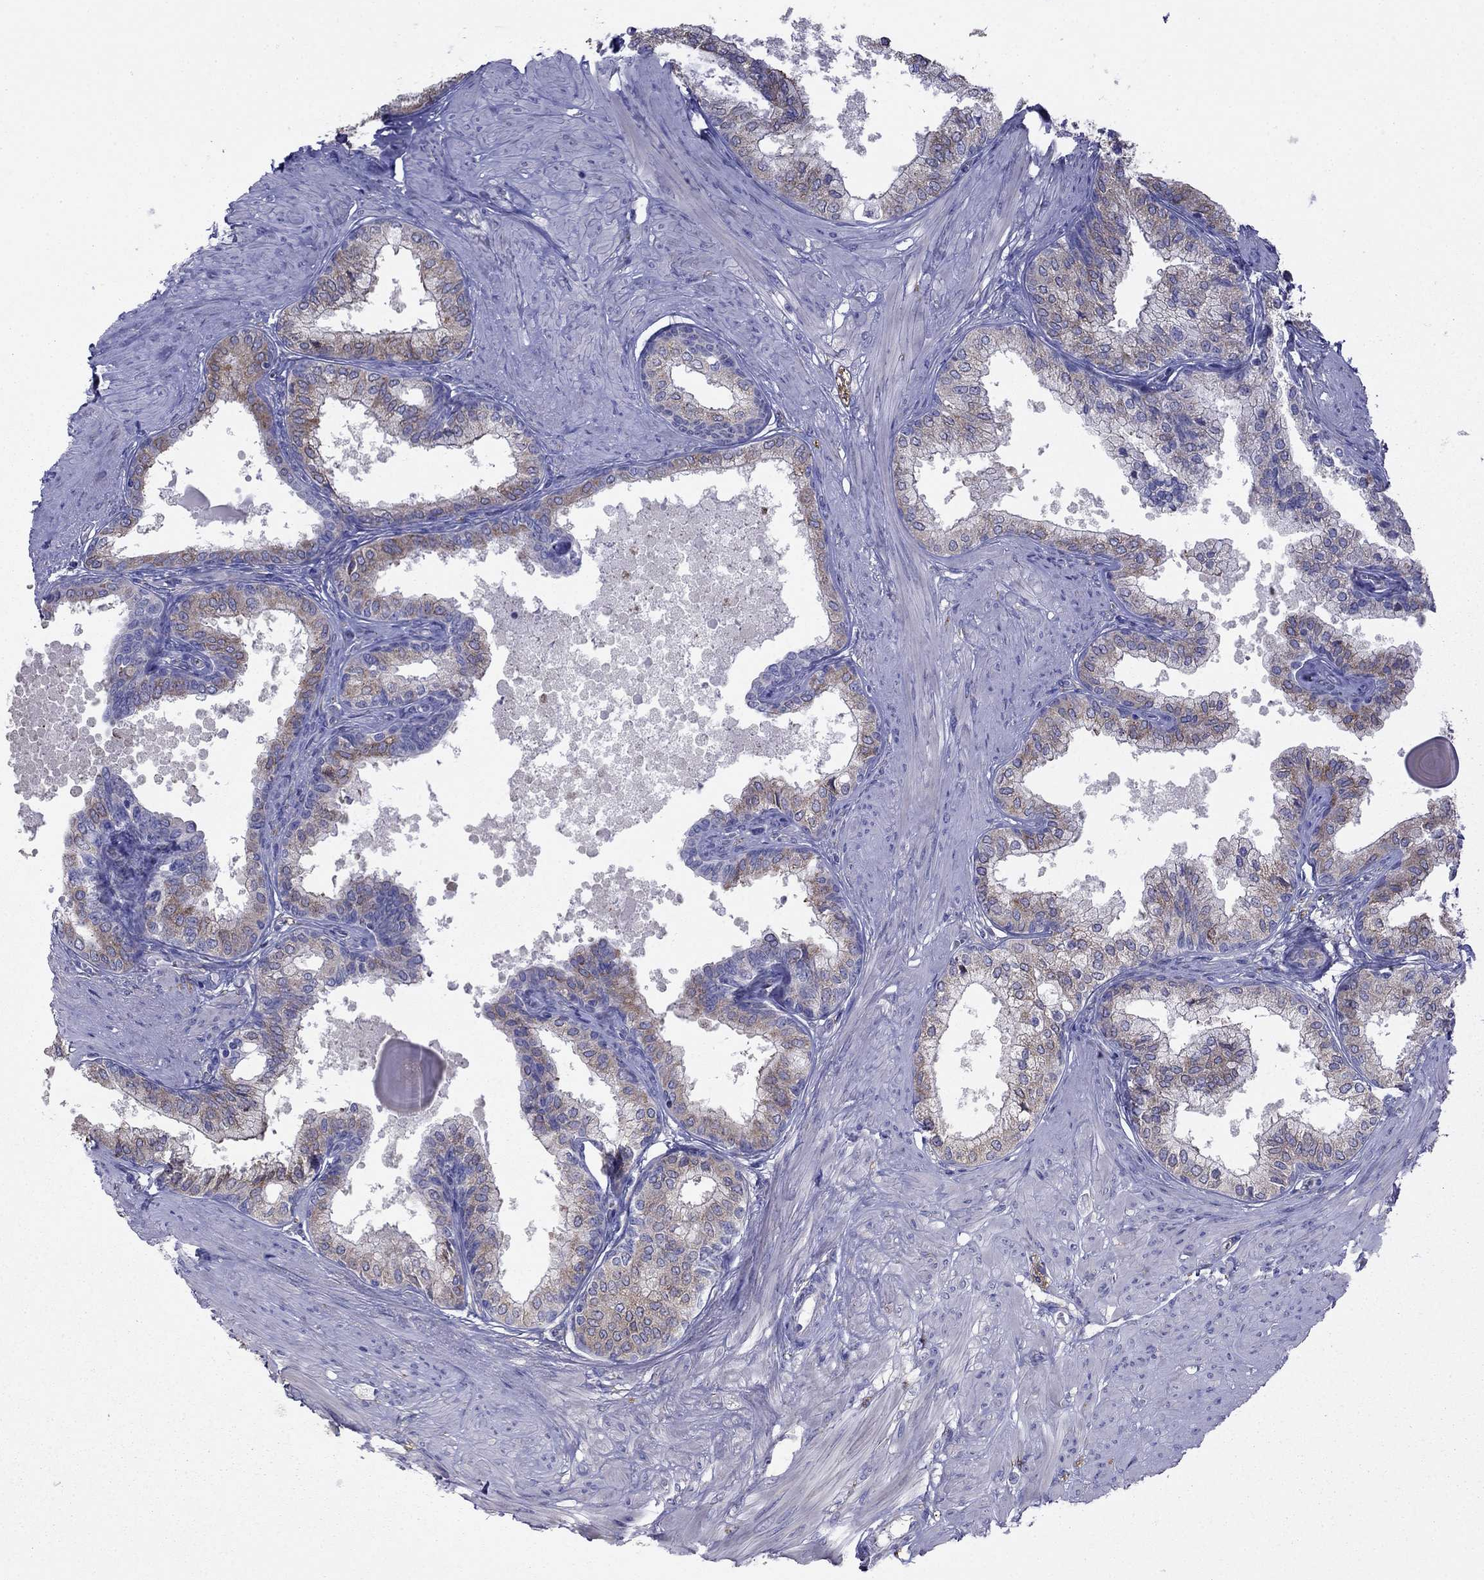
{"staining": {"intensity": "weak", "quantity": "25%-75%", "location": "cytoplasmic/membranous"}, "tissue": "prostate", "cell_type": "Glandular cells", "image_type": "normal", "snomed": [{"axis": "morphology", "description": "Normal tissue, NOS"}, {"axis": "topography", "description": "Prostate"}], "caption": "A brown stain highlights weak cytoplasmic/membranous expression of a protein in glandular cells of benign prostate. (DAB (3,3'-diaminobenzidine) IHC, brown staining for protein, blue staining for nuclei).", "gene": "LONRF2", "patient": {"sex": "male", "age": 63}}